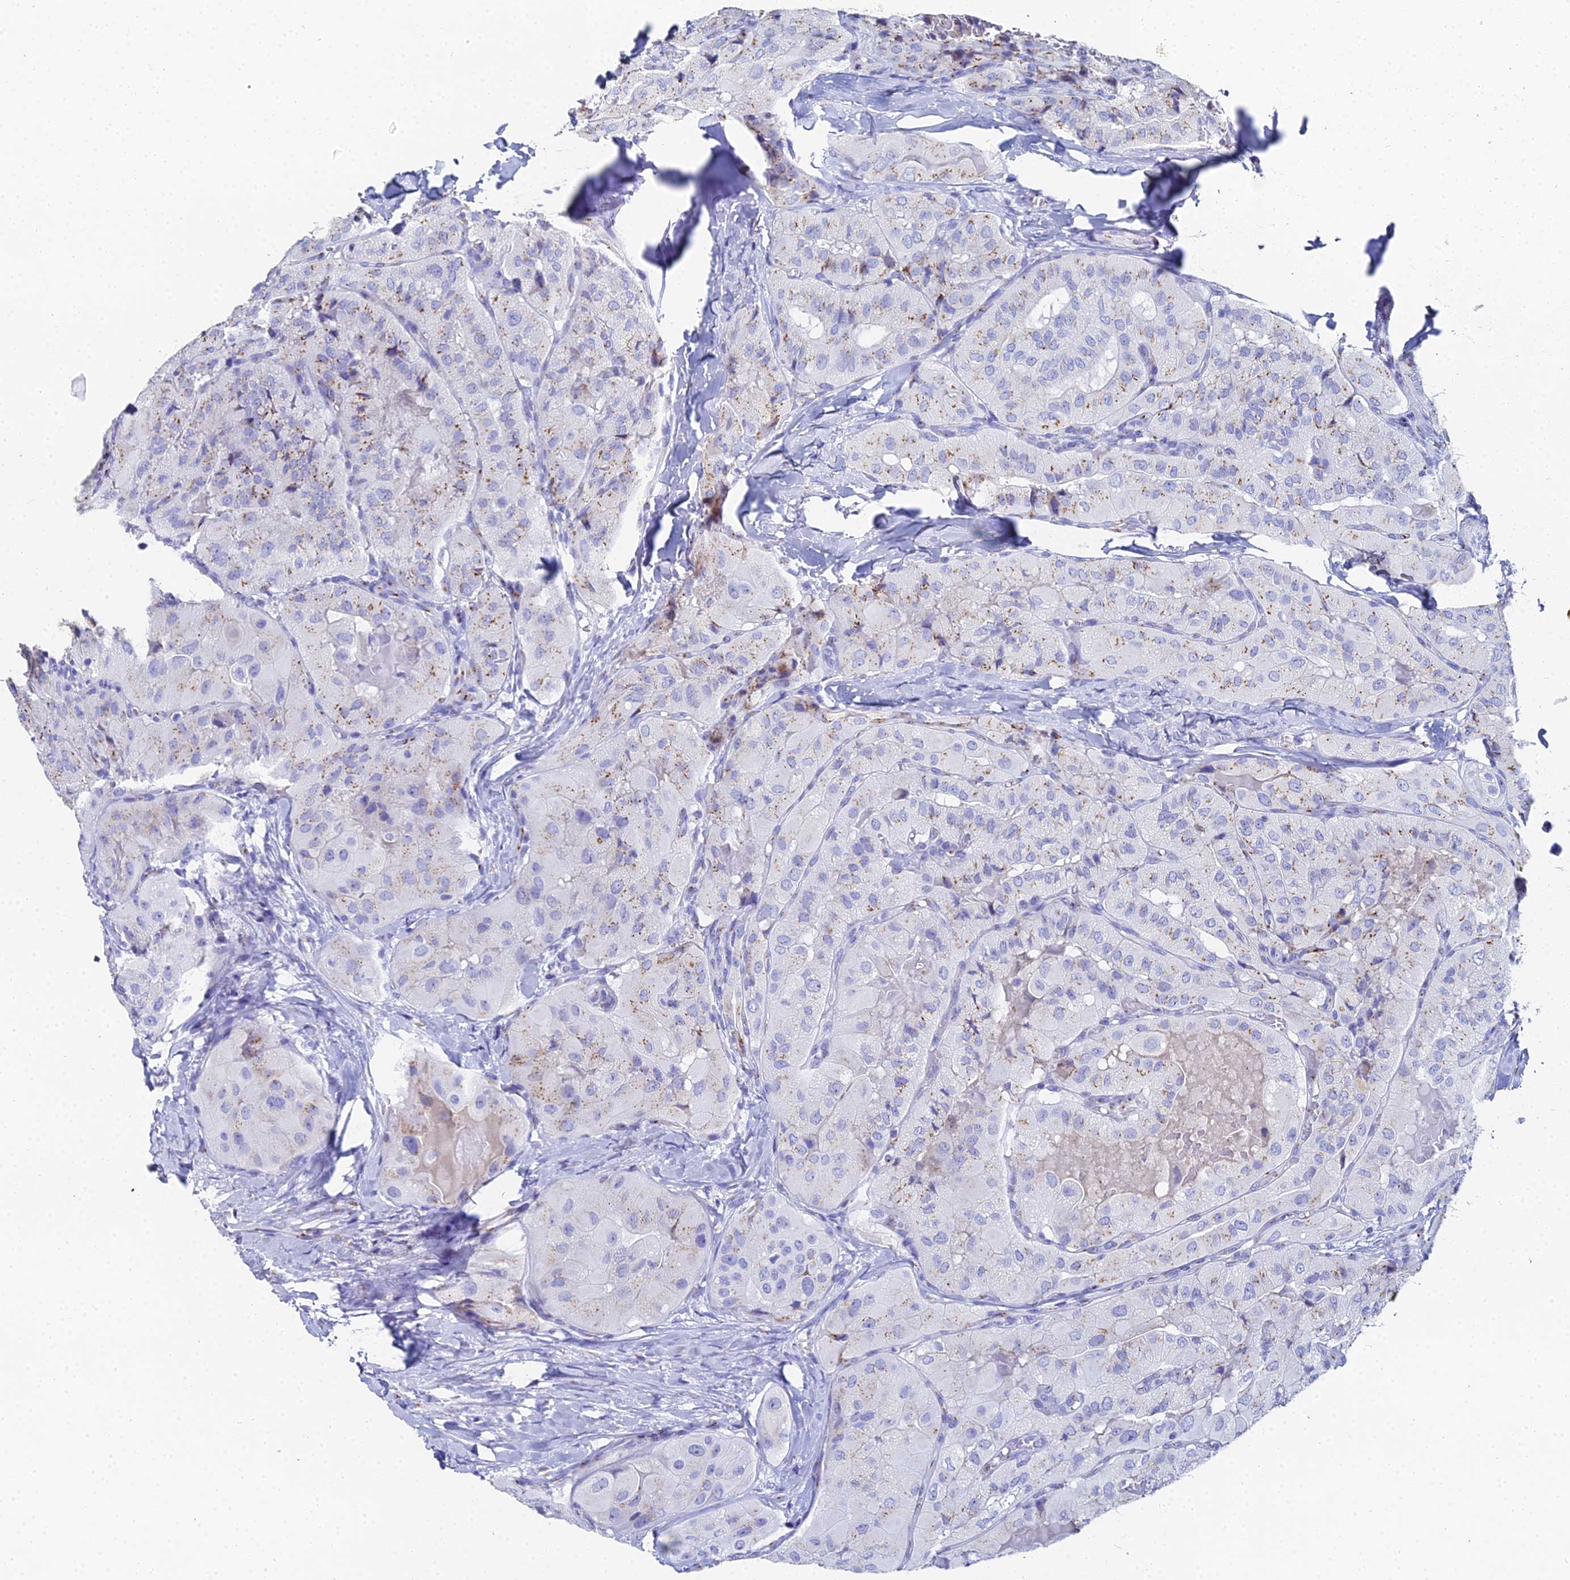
{"staining": {"intensity": "moderate", "quantity": "<25%", "location": "cytoplasmic/membranous"}, "tissue": "thyroid cancer", "cell_type": "Tumor cells", "image_type": "cancer", "snomed": [{"axis": "morphology", "description": "Normal tissue, NOS"}, {"axis": "morphology", "description": "Papillary adenocarcinoma, NOS"}, {"axis": "topography", "description": "Thyroid gland"}], "caption": "A low amount of moderate cytoplasmic/membranous expression is present in about <25% of tumor cells in thyroid papillary adenocarcinoma tissue.", "gene": "ENSG00000268674", "patient": {"sex": "female", "age": 59}}